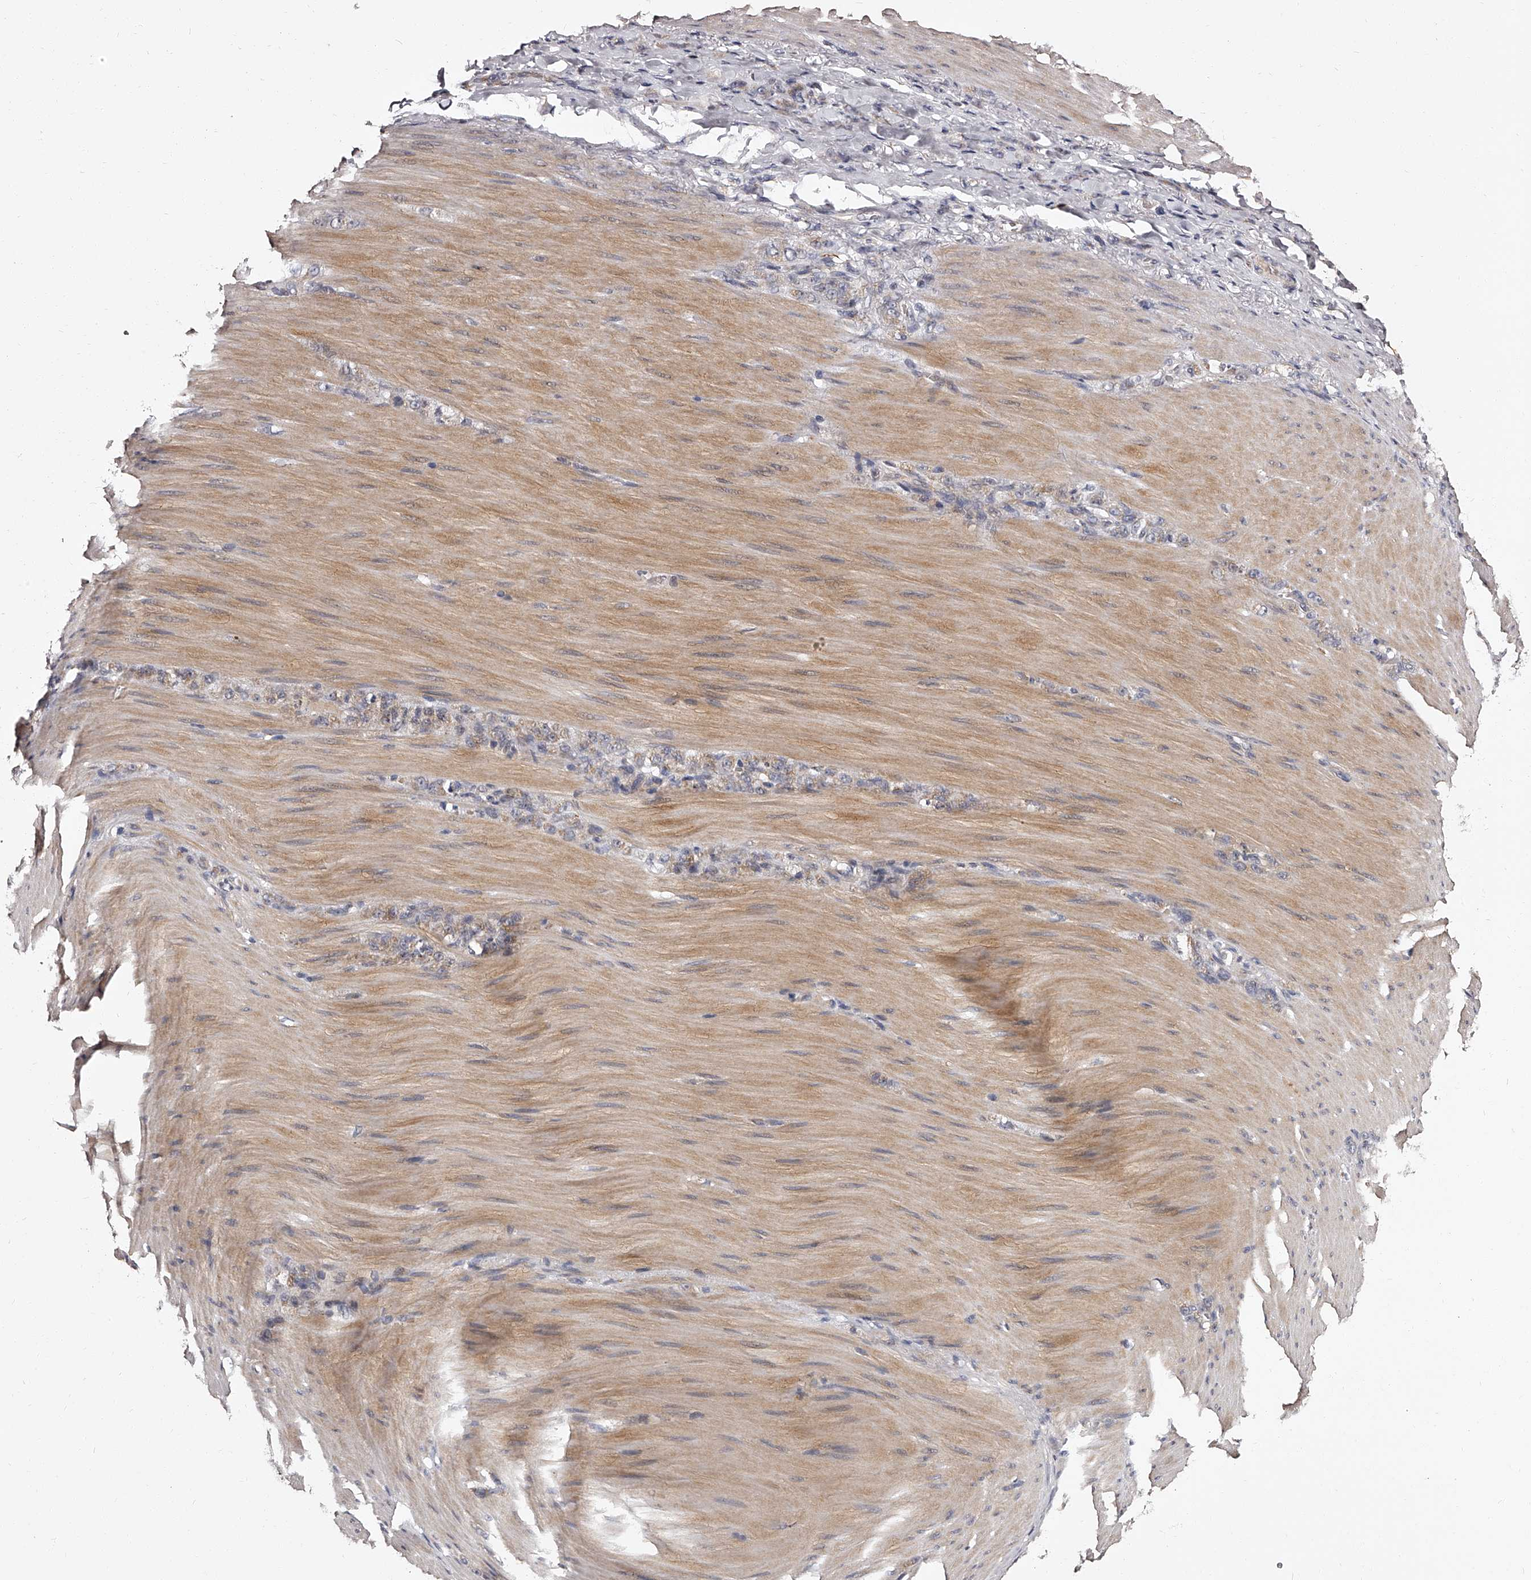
{"staining": {"intensity": "weak", "quantity": "<25%", "location": "cytoplasmic/membranous"}, "tissue": "stomach cancer", "cell_type": "Tumor cells", "image_type": "cancer", "snomed": [{"axis": "morphology", "description": "Normal tissue, NOS"}, {"axis": "morphology", "description": "Adenocarcinoma, NOS"}, {"axis": "topography", "description": "Stomach"}], "caption": "The micrograph displays no significant expression in tumor cells of stomach adenocarcinoma.", "gene": "RSC1A1", "patient": {"sex": "male", "age": 82}}